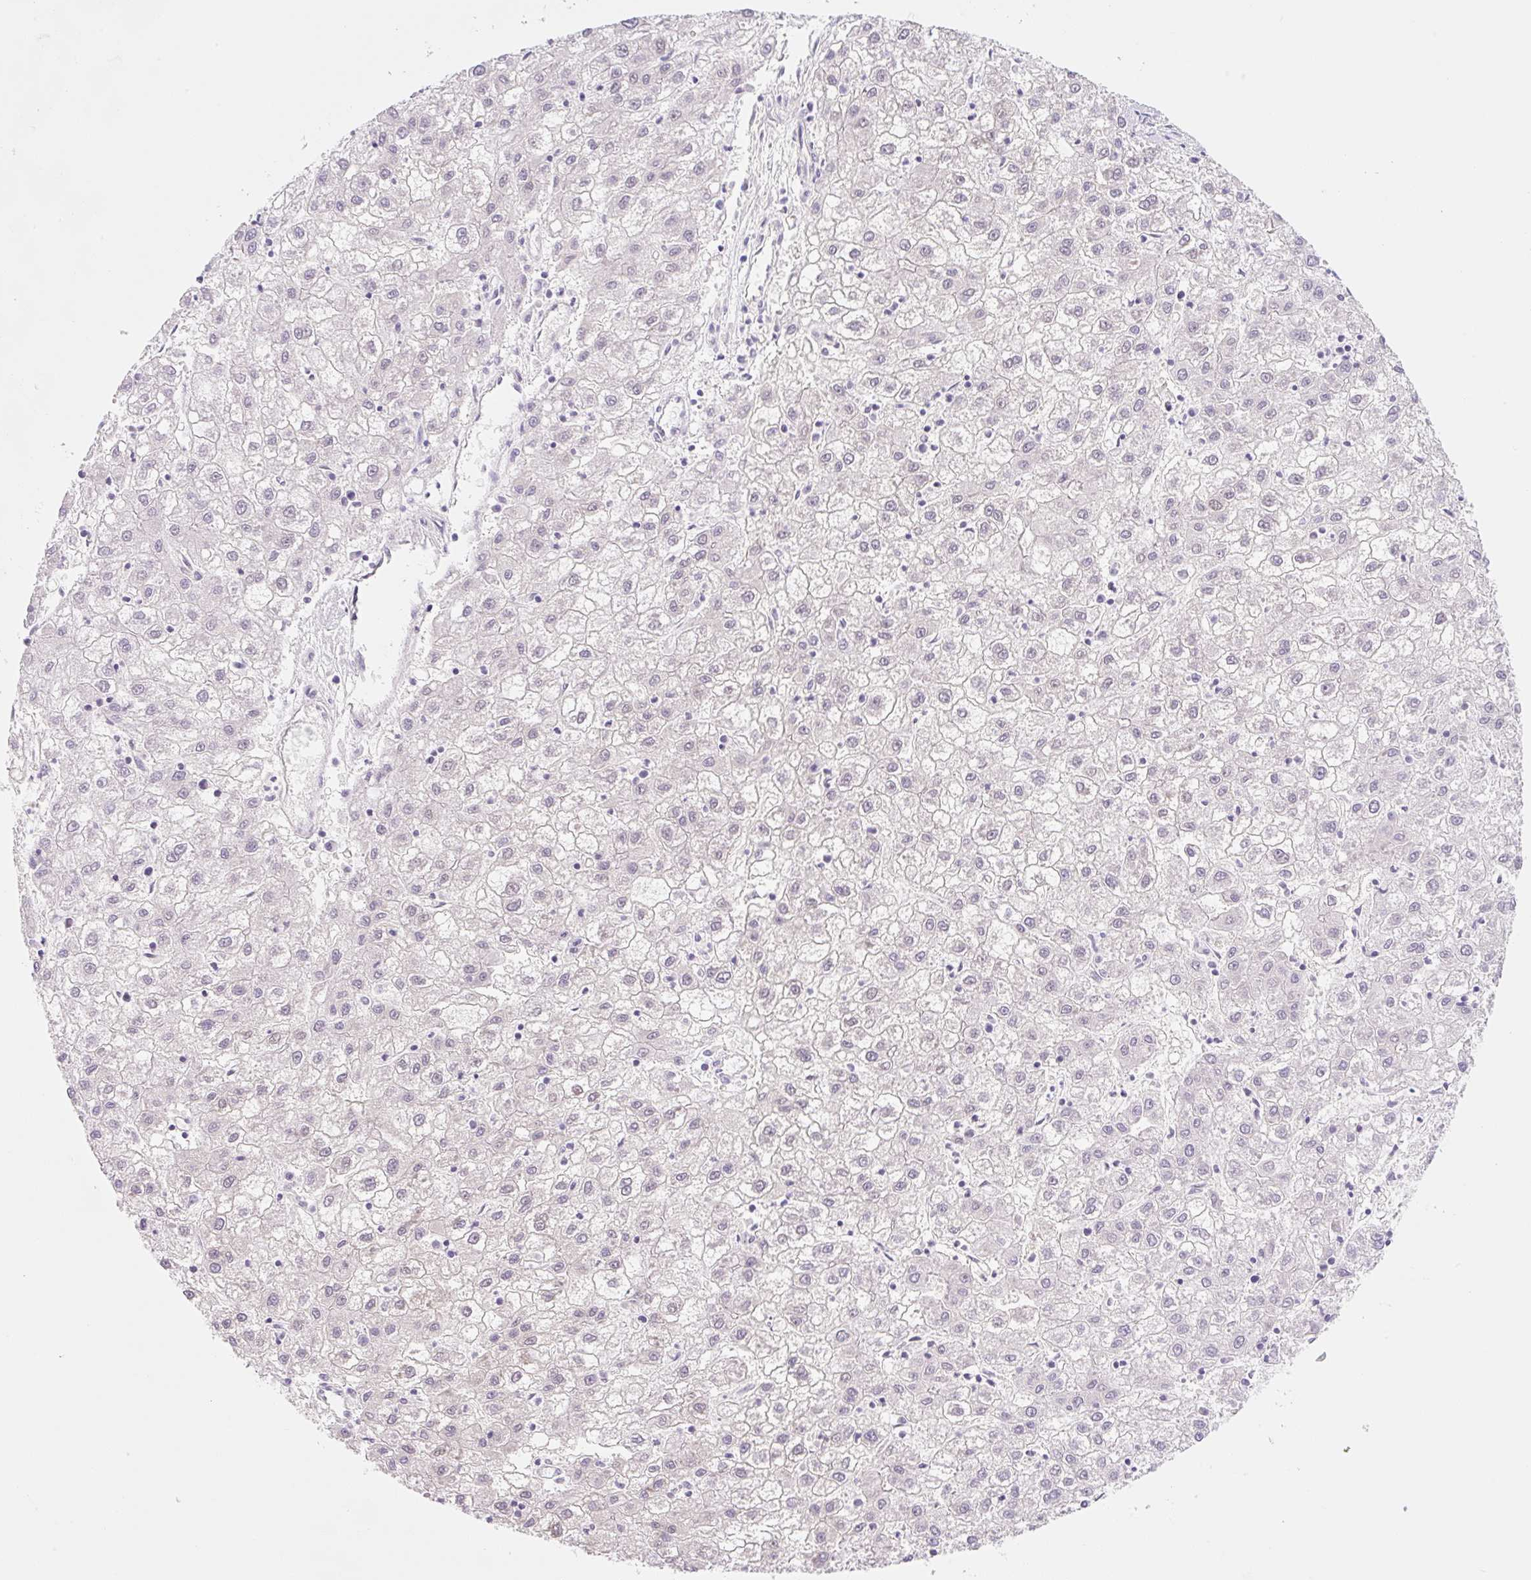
{"staining": {"intensity": "negative", "quantity": "none", "location": "none"}, "tissue": "liver cancer", "cell_type": "Tumor cells", "image_type": "cancer", "snomed": [{"axis": "morphology", "description": "Carcinoma, Hepatocellular, NOS"}, {"axis": "topography", "description": "Liver"}], "caption": "A high-resolution photomicrograph shows immunohistochemistry staining of liver hepatocellular carcinoma, which displays no significant staining in tumor cells. (DAB immunohistochemistry with hematoxylin counter stain).", "gene": "SYNE3", "patient": {"sex": "male", "age": 72}}